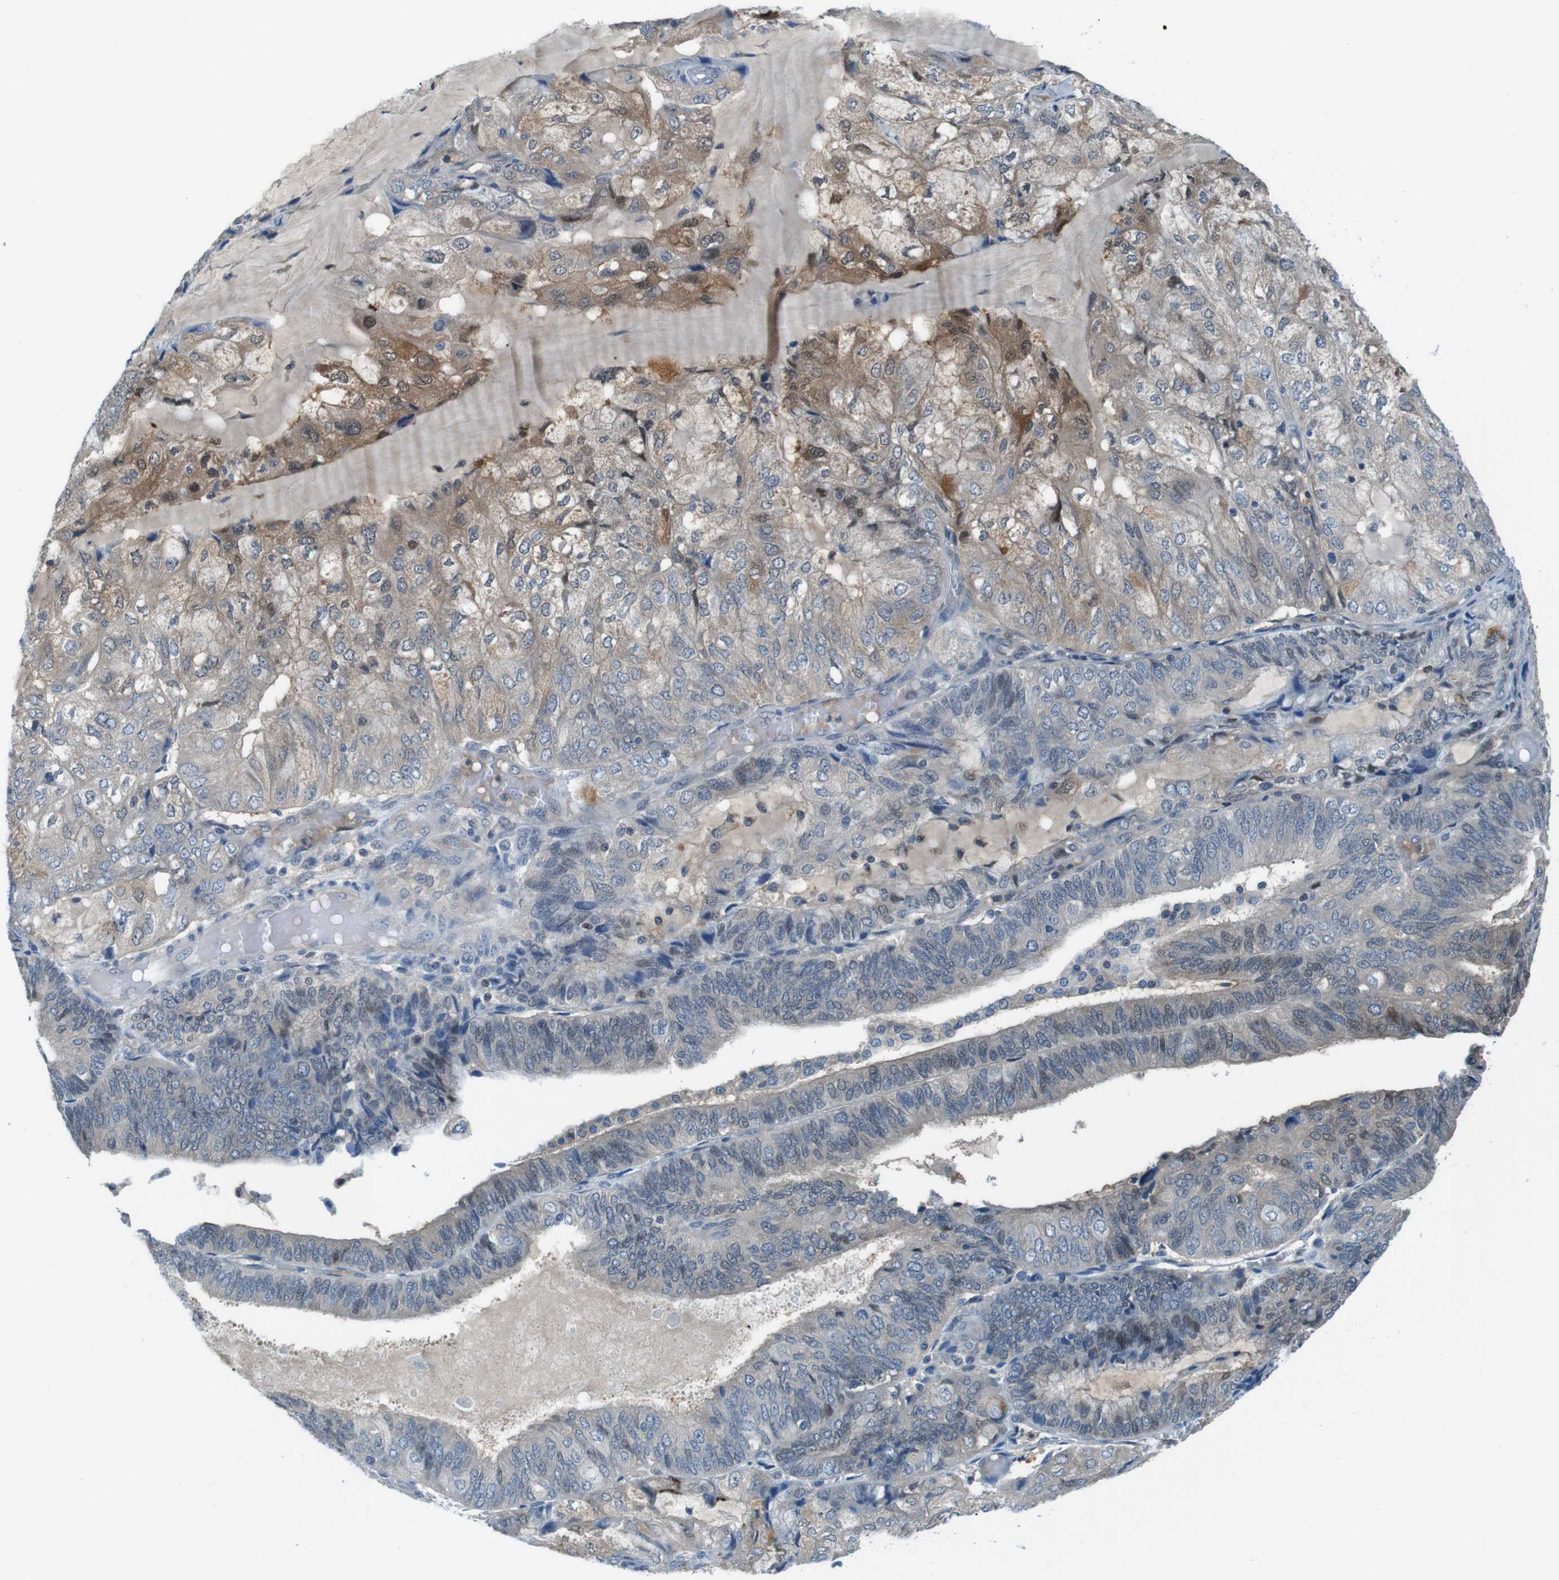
{"staining": {"intensity": "moderate", "quantity": "25%-75%", "location": "cytoplasmic/membranous,nuclear"}, "tissue": "endometrial cancer", "cell_type": "Tumor cells", "image_type": "cancer", "snomed": [{"axis": "morphology", "description": "Adenocarcinoma, NOS"}, {"axis": "topography", "description": "Endometrium"}], "caption": "Endometrial adenocarcinoma stained for a protein reveals moderate cytoplasmic/membranous and nuclear positivity in tumor cells. Using DAB (brown) and hematoxylin (blue) stains, captured at high magnification using brightfield microscopy.", "gene": "NANOS2", "patient": {"sex": "female", "age": 81}}